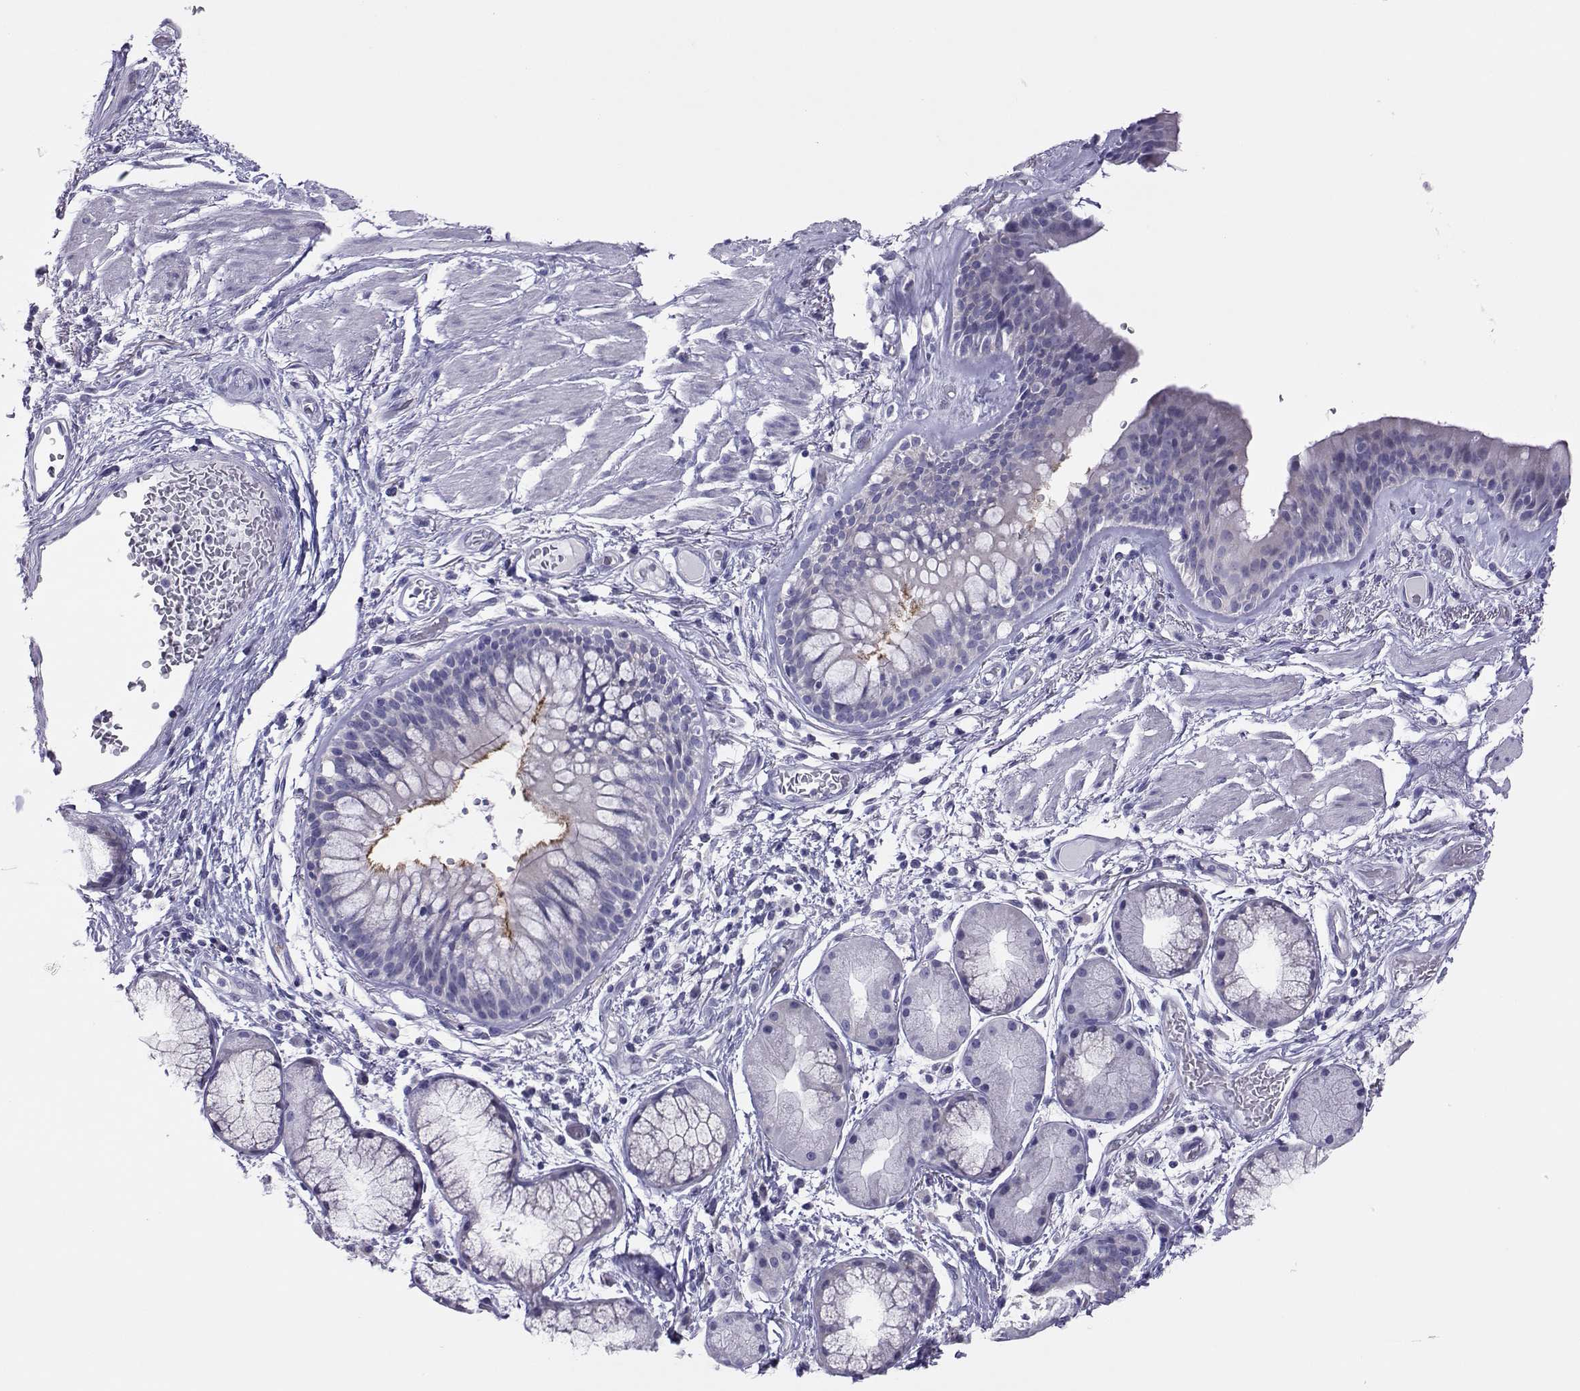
{"staining": {"intensity": "moderate", "quantity": "25%-75%", "location": "cytoplasmic/membranous"}, "tissue": "bronchus", "cell_type": "Respiratory epithelial cells", "image_type": "normal", "snomed": [{"axis": "morphology", "description": "Normal tissue, NOS"}, {"axis": "topography", "description": "Bronchus"}, {"axis": "topography", "description": "Lung"}], "caption": "Brown immunohistochemical staining in normal bronchus demonstrates moderate cytoplasmic/membranous expression in approximately 25%-75% of respiratory epithelial cells. The staining was performed using DAB, with brown indicating positive protein expression. Nuclei are stained blue with hematoxylin.", "gene": "TRPM7", "patient": {"sex": "female", "age": 57}}